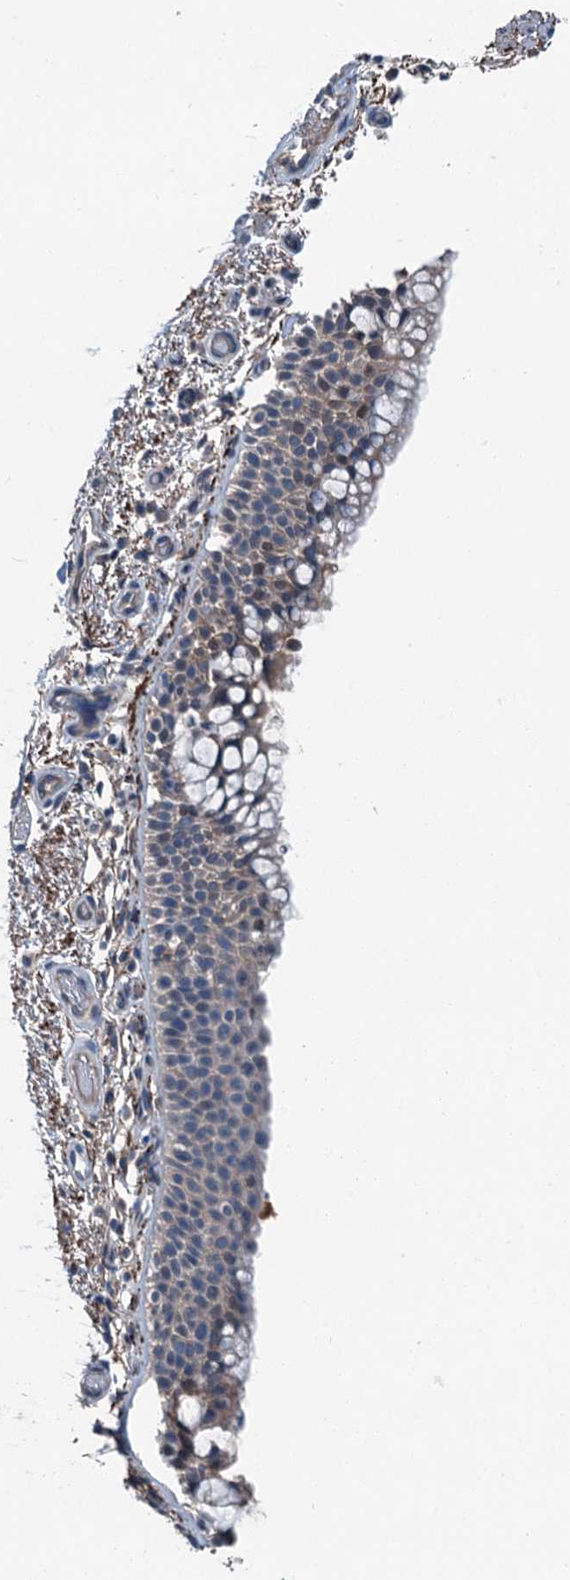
{"staining": {"intensity": "weak", "quantity": "25%-75%", "location": "cytoplasmic/membranous"}, "tissue": "bronchus", "cell_type": "Respiratory epithelial cells", "image_type": "normal", "snomed": [{"axis": "morphology", "description": "Normal tissue, NOS"}, {"axis": "topography", "description": "Bronchus"}], "caption": "Human bronchus stained with a protein marker reveals weak staining in respiratory epithelial cells.", "gene": "SLC2A10", "patient": {"sex": "male", "age": 65}}